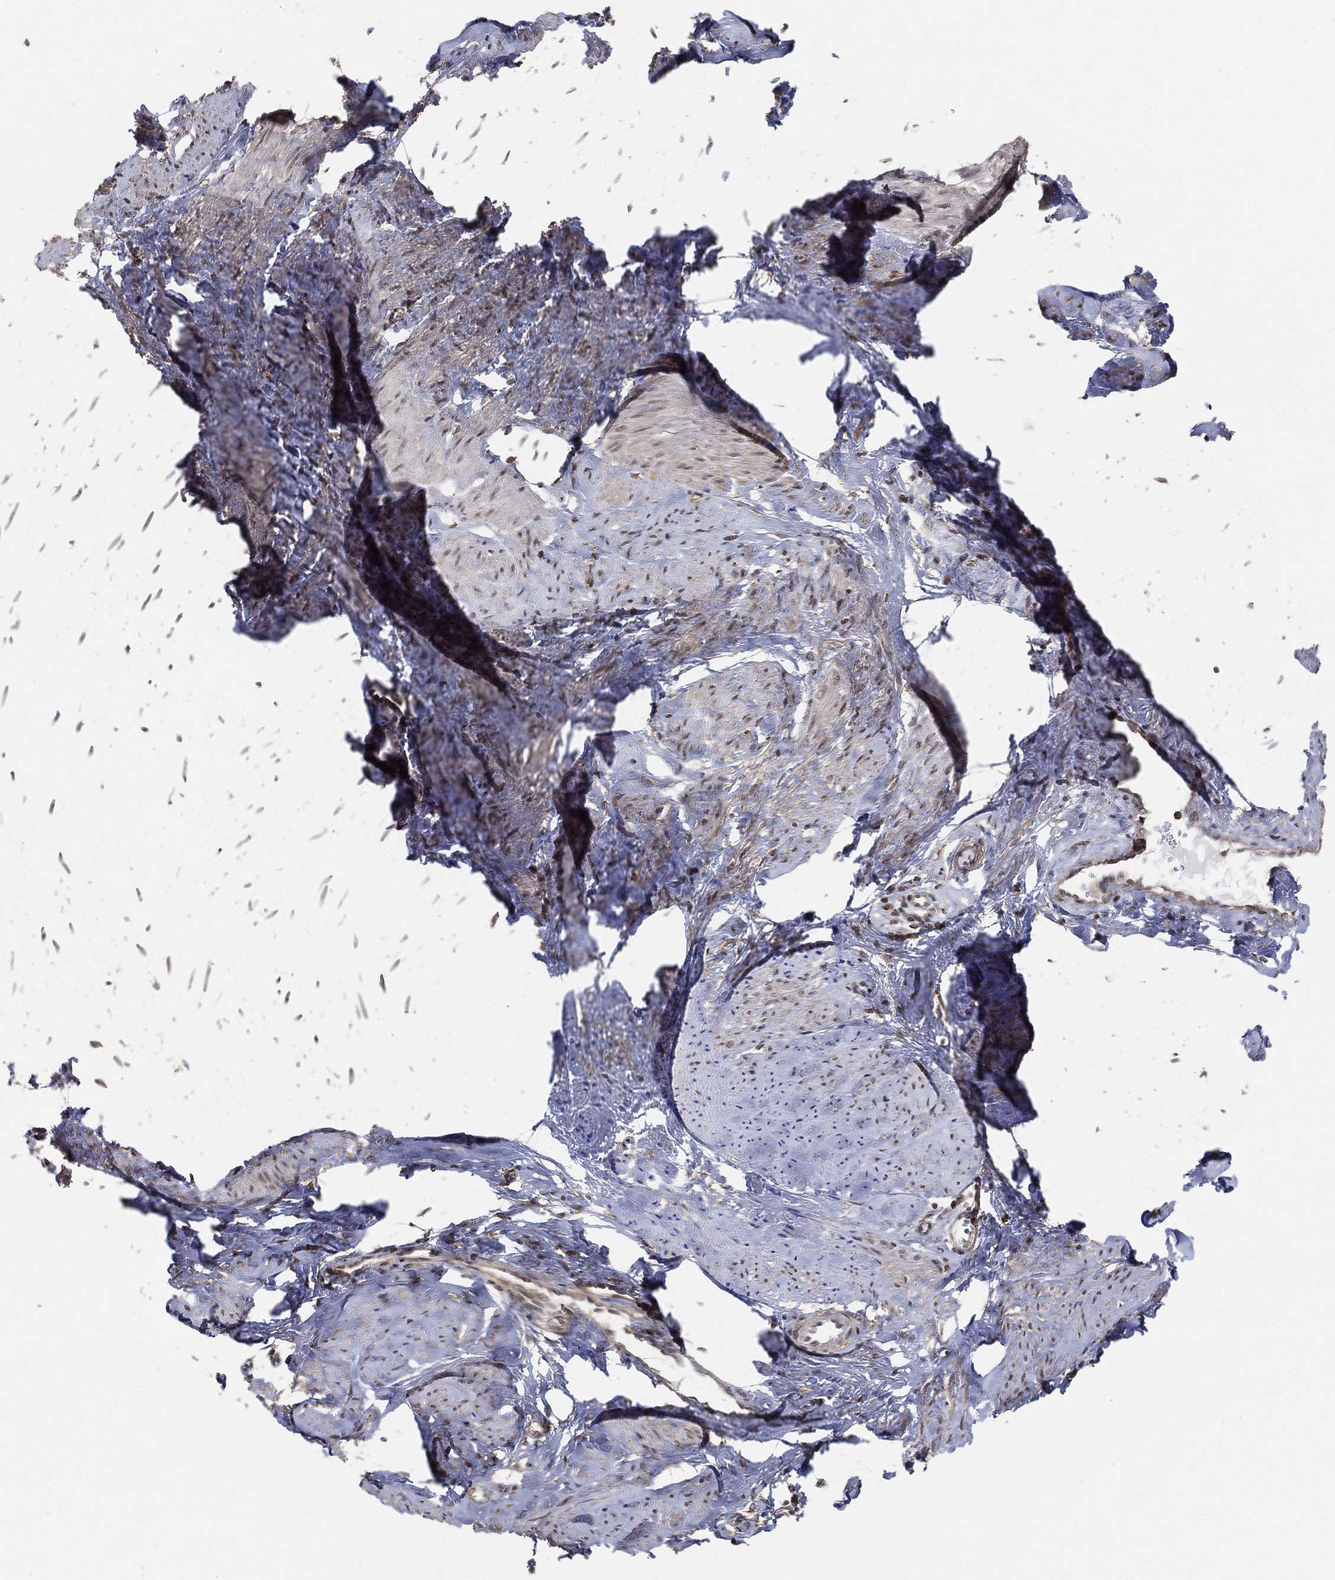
{"staining": {"intensity": "moderate", "quantity": "25%-75%", "location": "nuclear"}, "tissue": "smooth muscle", "cell_type": "Smooth muscle cells", "image_type": "normal", "snomed": [{"axis": "morphology", "description": "Normal tissue, NOS"}, {"axis": "topography", "description": "Smooth muscle"}], "caption": "Immunohistochemical staining of unremarkable human smooth muscle reveals medium levels of moderate nuclear positivity in about 25%-75% of smooth muscle cells.", "gene": "RSRC2", "patient": {"sex": "female", "age": 48}}